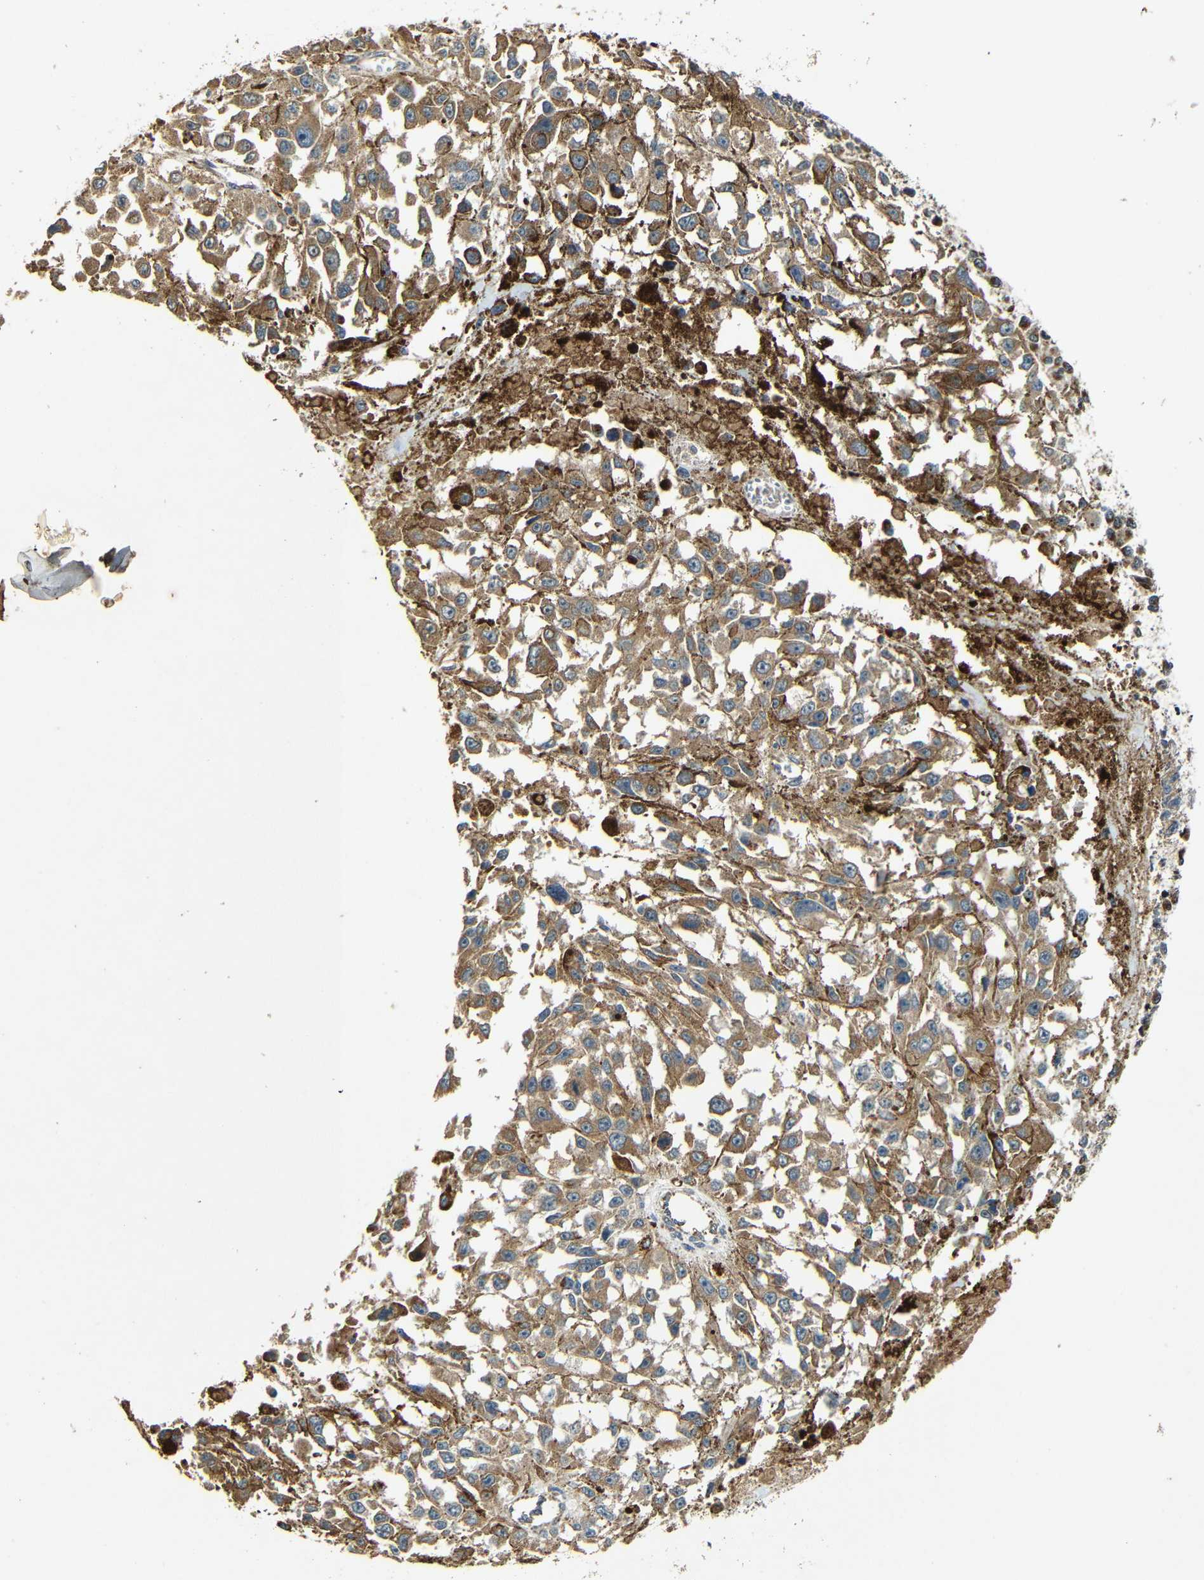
{"staining": {"intensity": "moderate", "quantity": ">75%", "location": "cytoplasmic/membranous"}, "tissue": "melanoma", "cell_type": "Tumor cells", "image_type": "cancer", "snomed": [{"axis": "morphology", "description": "Malignant melanoma, Metastatic site"}, {"axis": "topography", "description": "Lymph node"}], "caption": "This micrograph reveals malignant melanoma (metastatic site) stained with IHC to label a protein in brown. The cytoplasmic/membranous of tumor cells show moderate positivity for the protein. Nuclei are counter-stained blue.", "gene": "KAZALD1", "patient": {"sex": "male", "age": 59}}